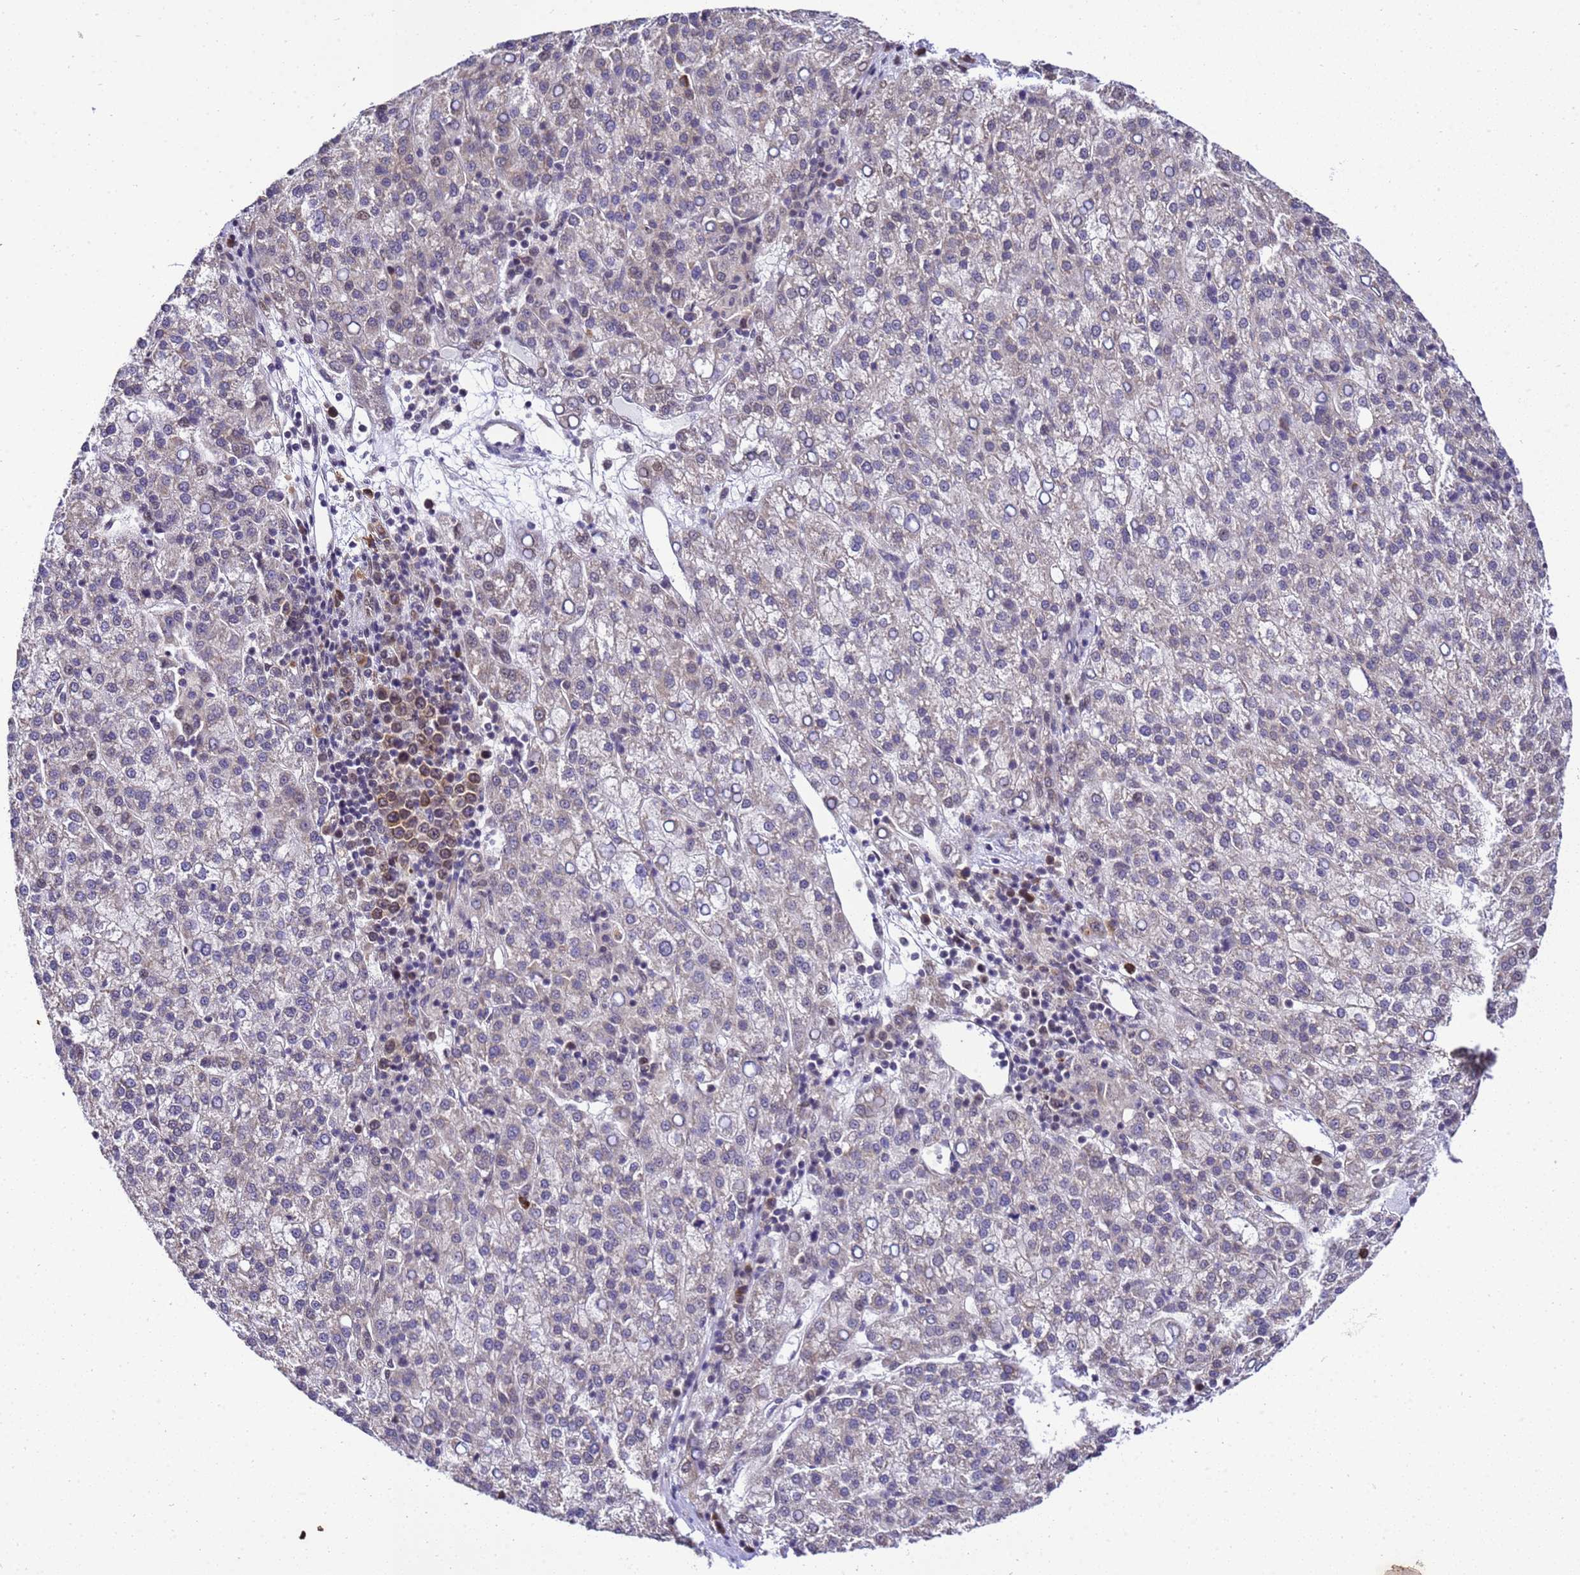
{"staining": {"intensity": "negative", "quantity": "none", "location": "none"}, "tissue": "liver cancer", "cell_type": "Tumor cells", "image_type": "cancer", "snomed": [{"axis": "morphology", "description": "Carcinoma, Hepatocellular, NOS"}, {"axis": "topography", "description": "Liver"}], "caption": "The image shows no significant staining in tumor cells of liver hepatocellular carcinoma.", "gene": "SMN1", "patient": {"sex": "female", "age": 58}}